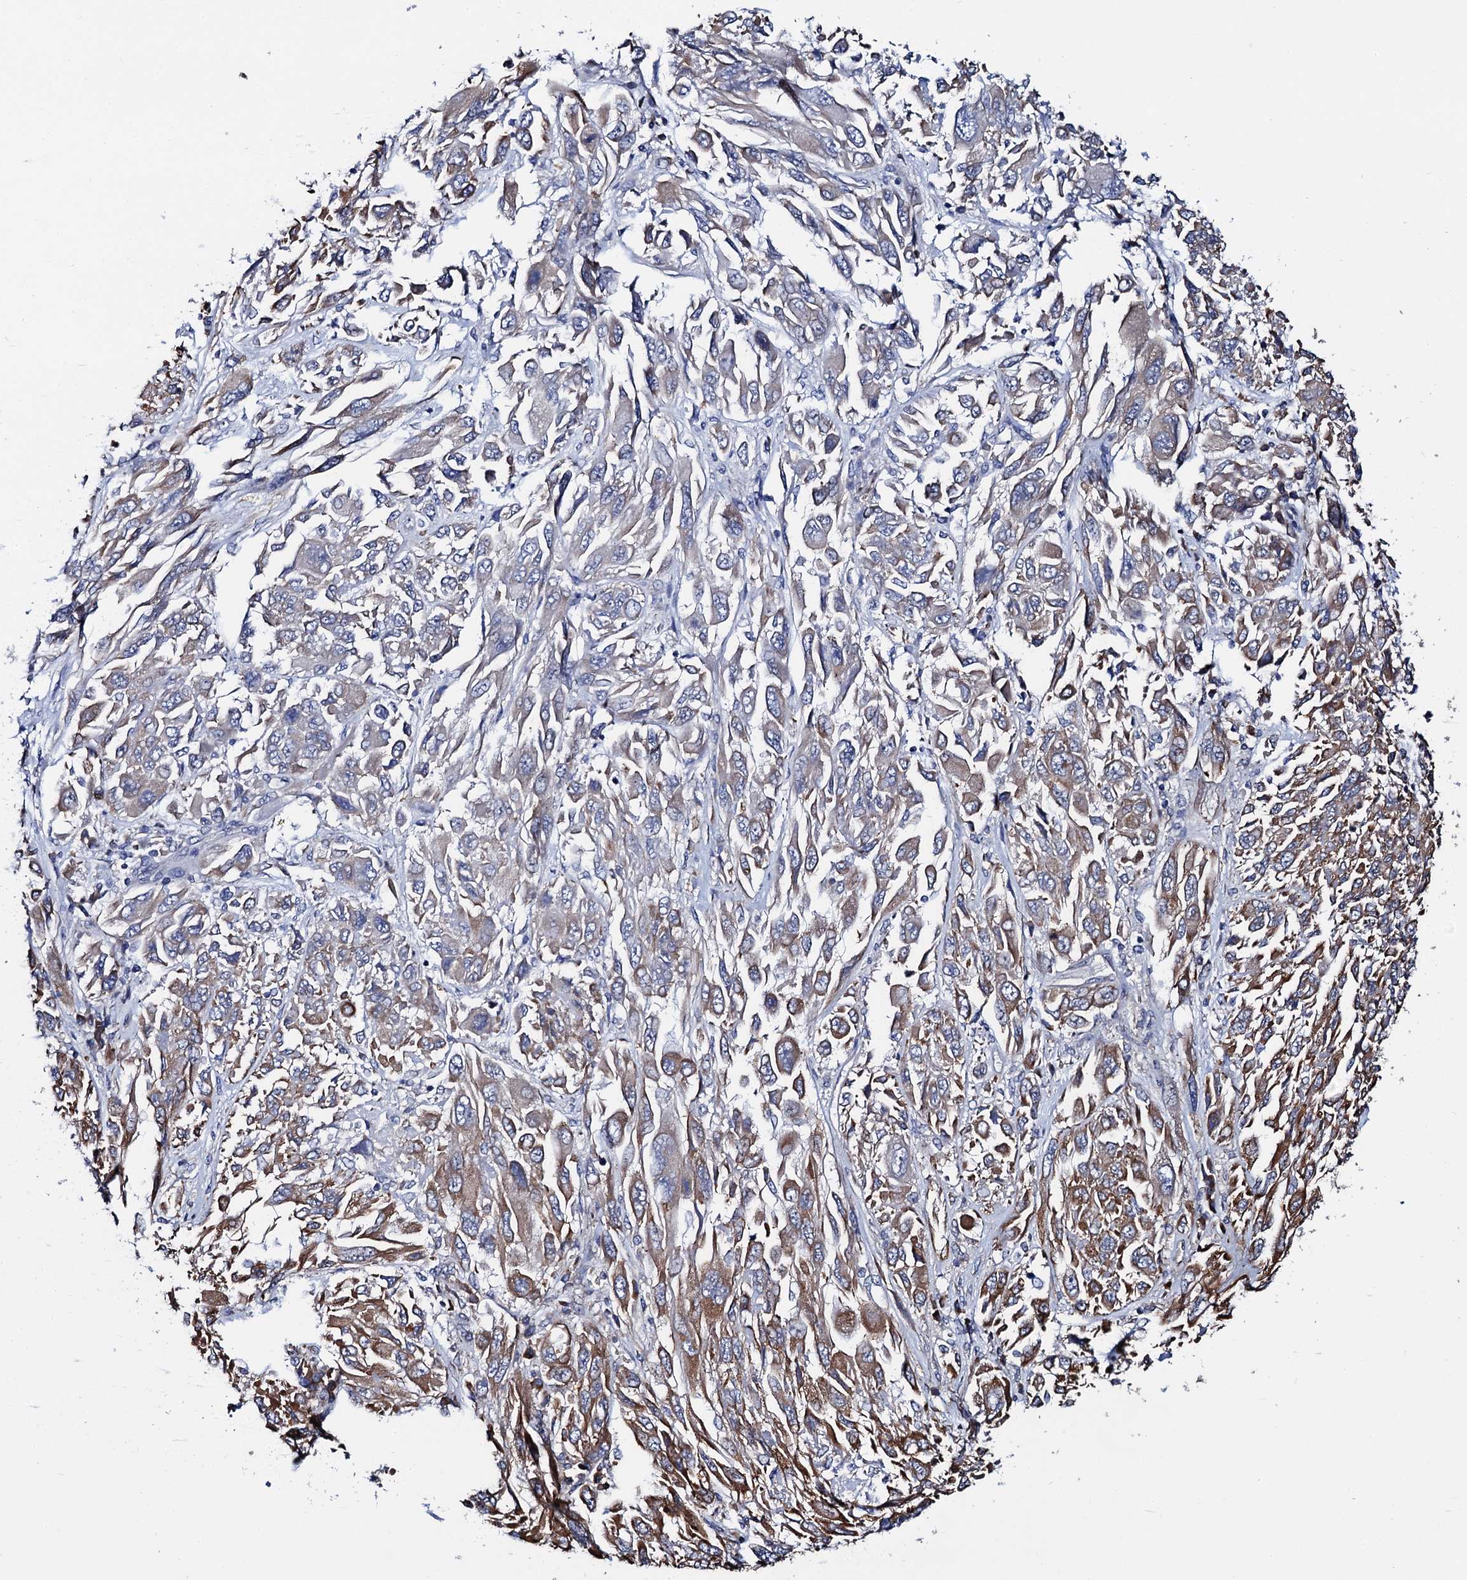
{"staining": {"intensity": "moderate", "quantity": "25%-75%", "location": "cytoplasmic/membranous"}, "tissue": "melanoma", "cell_type": "Tumor cells", "image_type": "cancer", "snomed": [{"axis": "morphology", "description": "Malignant melanoma, NOS"}, {"axis": "topography", "description": "Skin"}], "caption": "Protein analysis of melanoma tissue shows moderate cytoplasmic/membranous staining in about 25%-75% of tumor cells. The protein of interest is stained brown, and the nuclei are stained in blue (DAB (3,3'-diaminobenzidine) IHC with brightfield microscopy, high magnification).", "gene": "PGLS", "patient": {"sex": "female", "age": 91}}